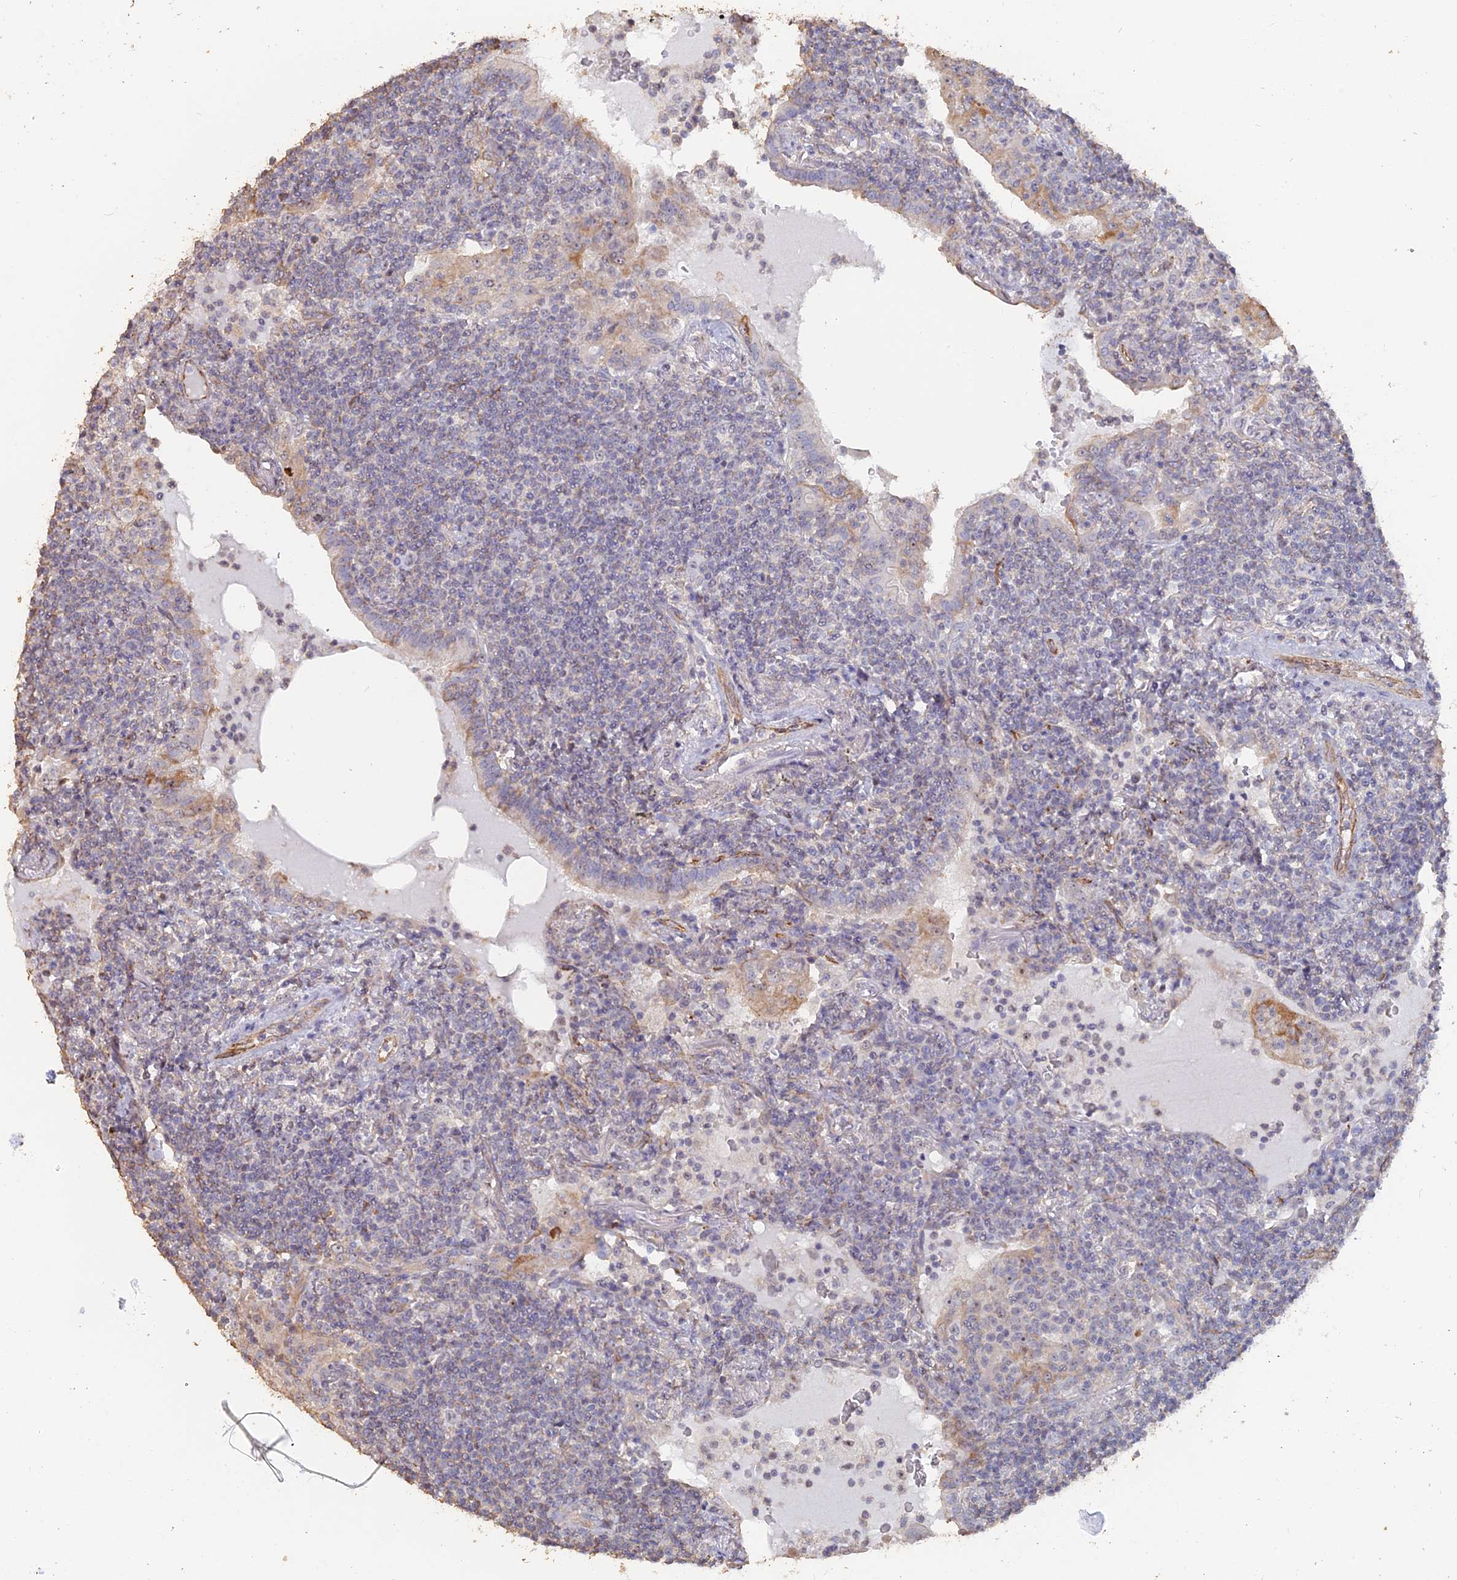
{"staining": {"intensity": "negative", "quantity": "none", "location": "none"}, "tissue": "lymphoma", "cell_type": "Tumor cells", "image_type": "cancer", "snomed": [{"axis": "morphology", "description": "Malignant lymphoma, non-Hodgkin's type, Low grade"}, {"axis": "topography", "description": "Lung"}], "caption": "Immunohistochemistry (IHC) histopathology image of human low-grade malignant lymphoma, non-Hodgkin's type stained for a protein (brown), which demonstrates no expression in tumor cells.", "gene": "SEMG2", "patient": {"sex": "female", "age": 71}}